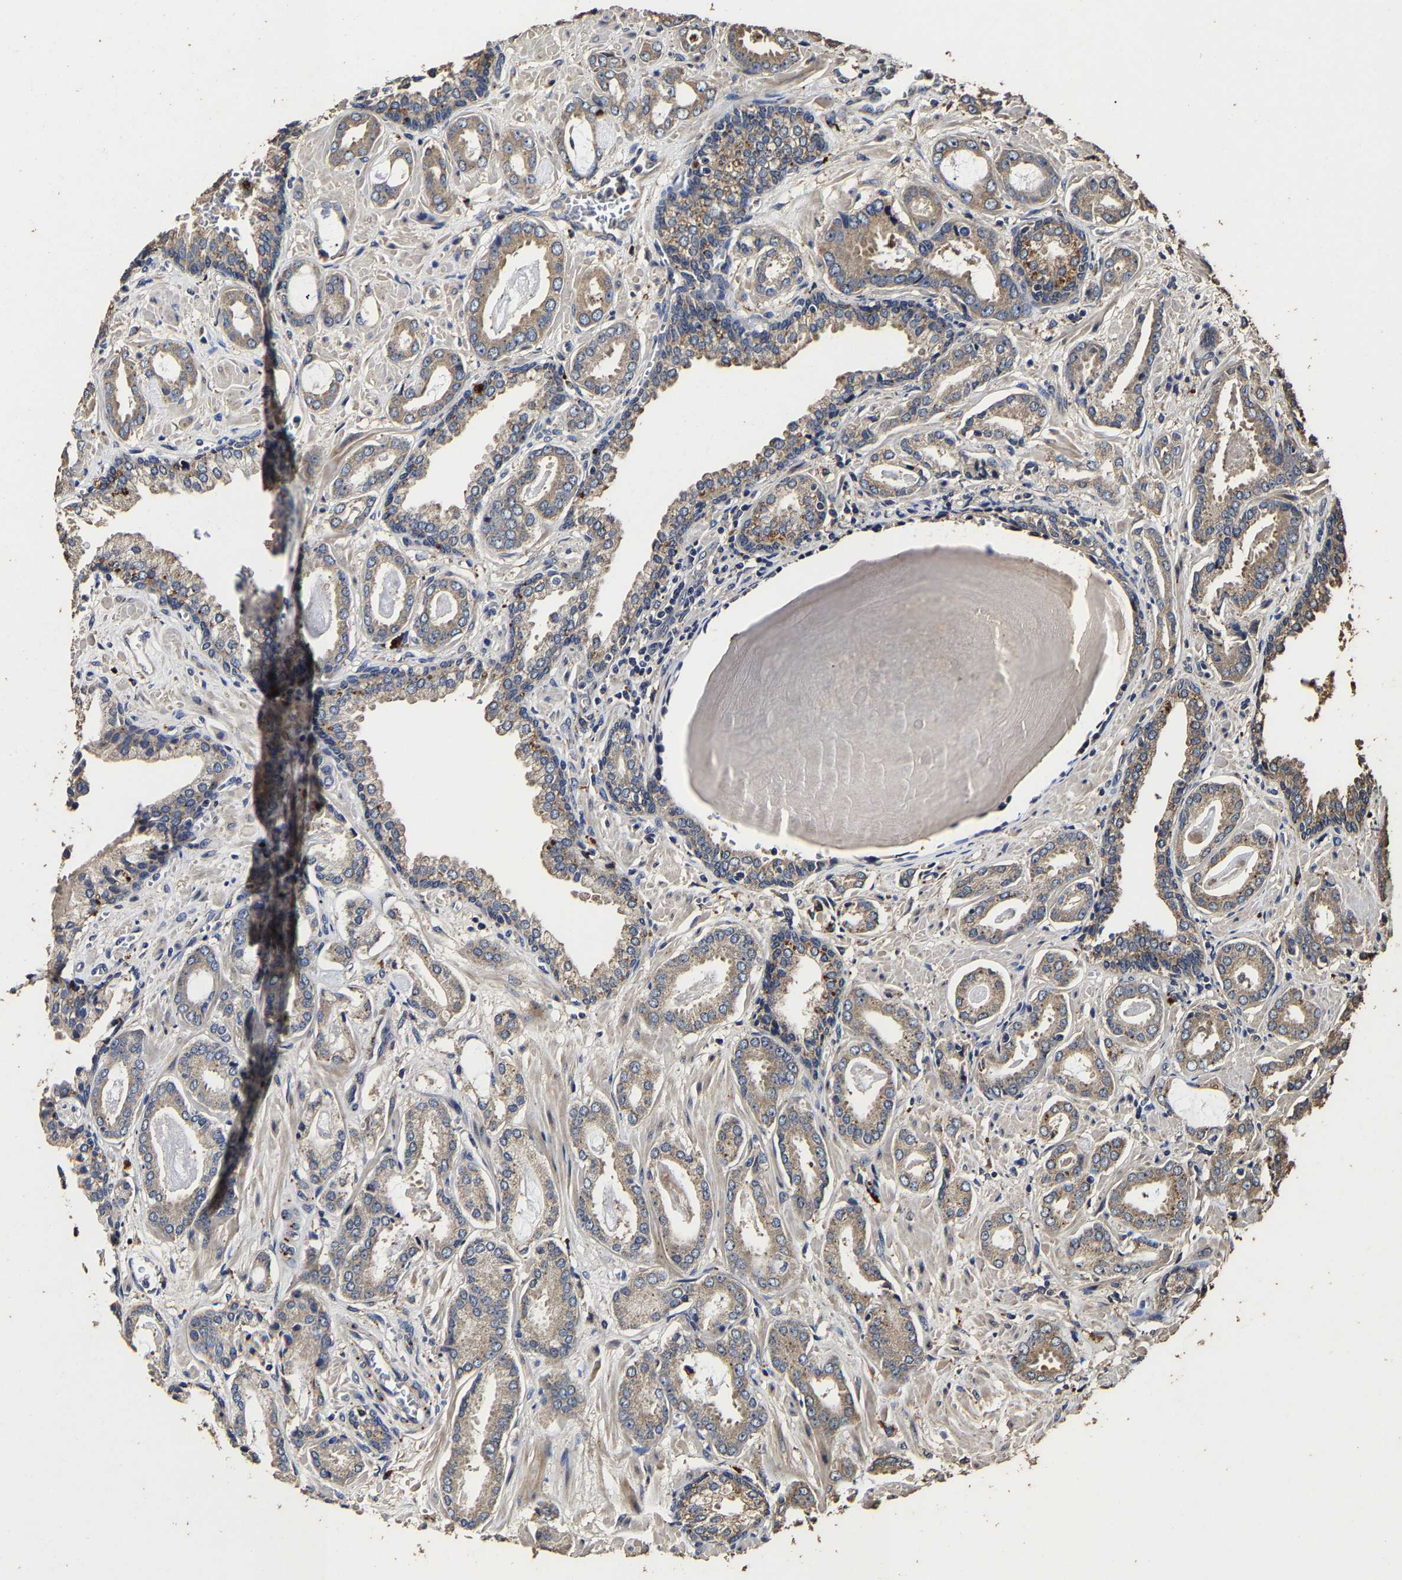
{"staining": {"intensity": "weak", "quantity": ">75%", "location": "cytoplasmic/membranous"}, "tissue": "prostate cancer", "cell_type": "Tumor cells", "image_type": "cancer", "snomed": [{"axis": "morphology", "description": "Adenocarcinoma, Low grade"}, {"axis": "topography", "description": "Prostate"}], "caption": "Immunohistochemical staining of human prostate adenocarcinoma (low-grade) exhibits low levels of weak cytoplasmic/membranous protein expression in about >75% of tumor cells.", "gene": "PPM1K", "patient": {"sex": "male", "age": 53}}